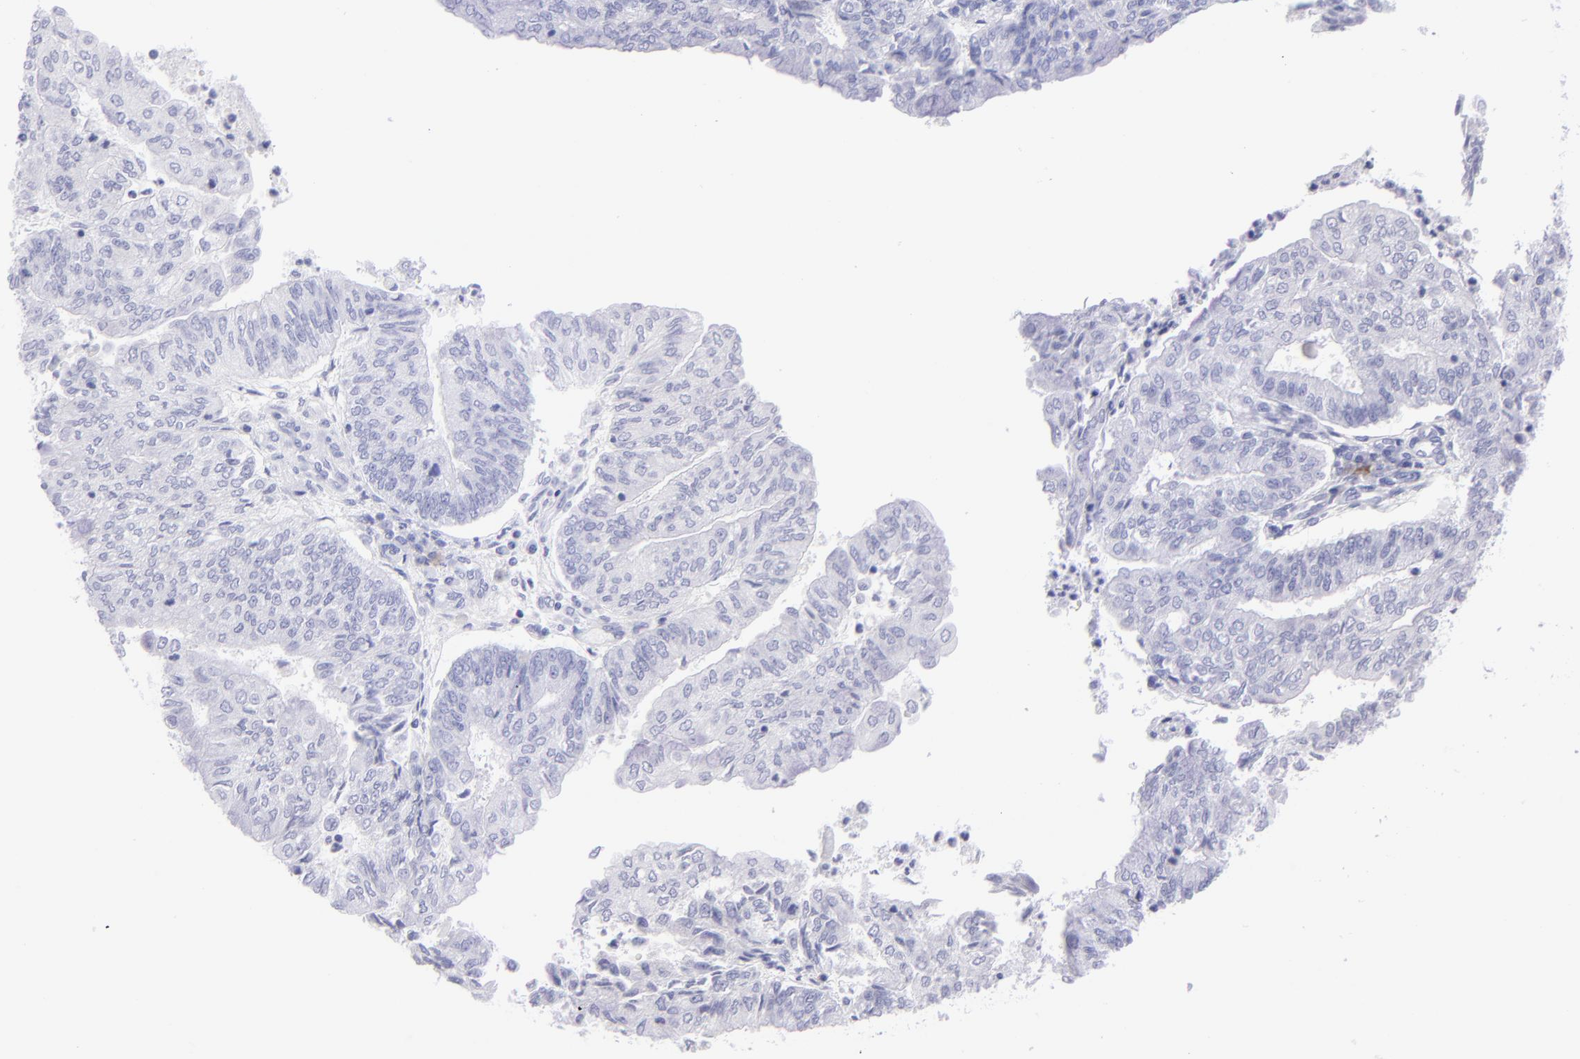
{"staining": {"intensity": "negative", "quantity": "none", "location": "none"}, "tissue": "endometrial cancer", "cell_type": "Tumor cells", "image_type": "cancer", "snomed": [{"axis": "morphology", "description": "Adenocarcinoma, NOS"}, {"axis": "topography", "description": "Endometrium"}], "caption": "An immunohistochemistry (IHC) image of adenocarcinoma (endometrial) is shown. There is no staining in tumor cells of adenocarcinoma (endometrial).", "gene": "SLC1A2", "patient": {"sex": "female", "age": 59}}